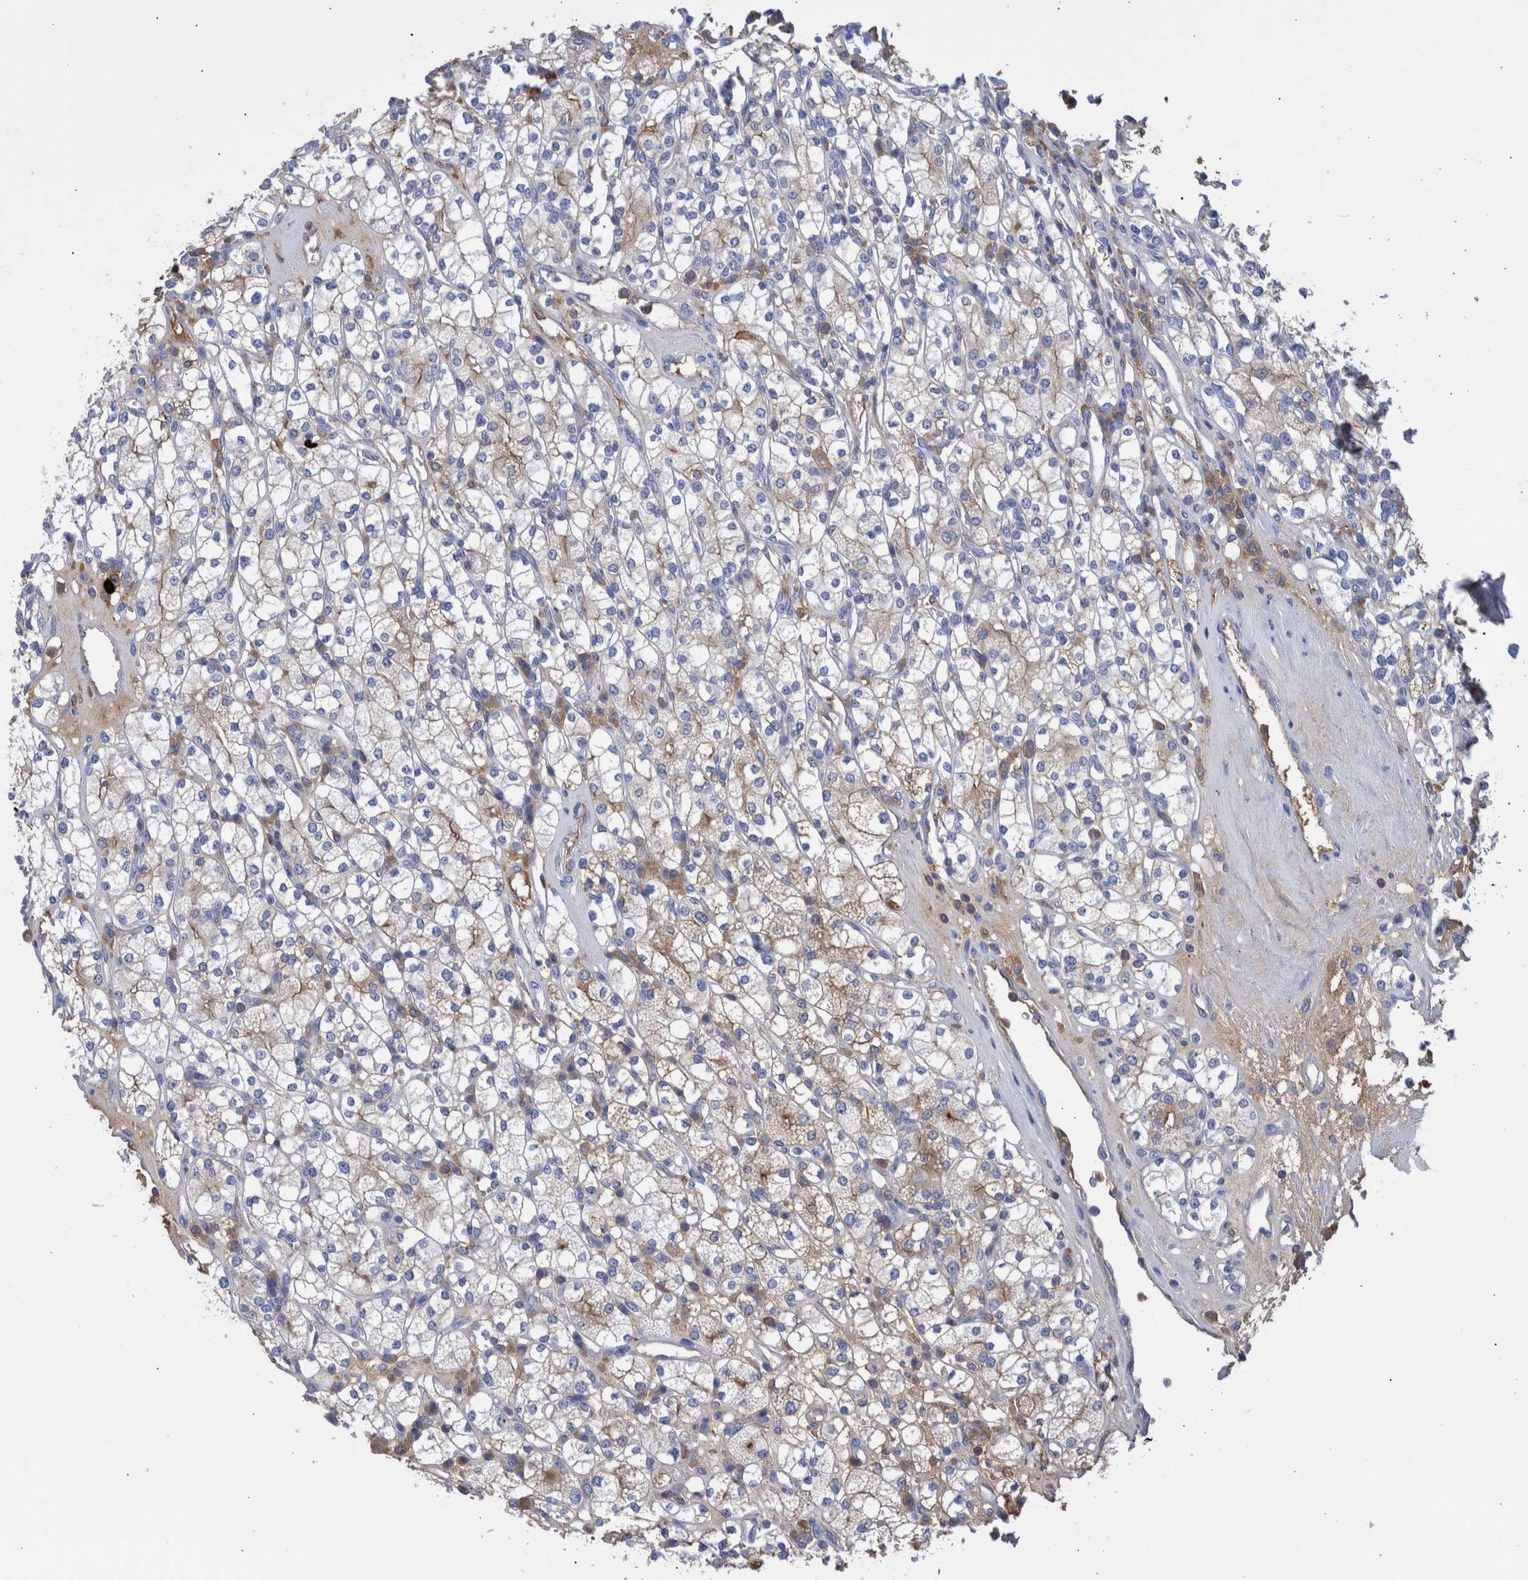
{"staining": {"intensity": "weak", "quantity": "<25%", "location": "cytoplasmic/membranous"}, "tissue": "renal cancer", "cell_type": "Tumor cells", "image_type": "cancer", "snomed": [{"axis": "morphology", "description": "Adenocarcinoma, NOS"}, {"axis": "topography", "description": "Kidney"}], "caption": "Micrograph shows no protein staining in tumor cells of renal cancer tissue. (DAB (3,3'-diaminobenzidine) immunohistochemistry (IHC) visualized using brightfield microscopy, high magnification).", "gene": "DLL4", "patient": {"sex": "male", "age": 77}}